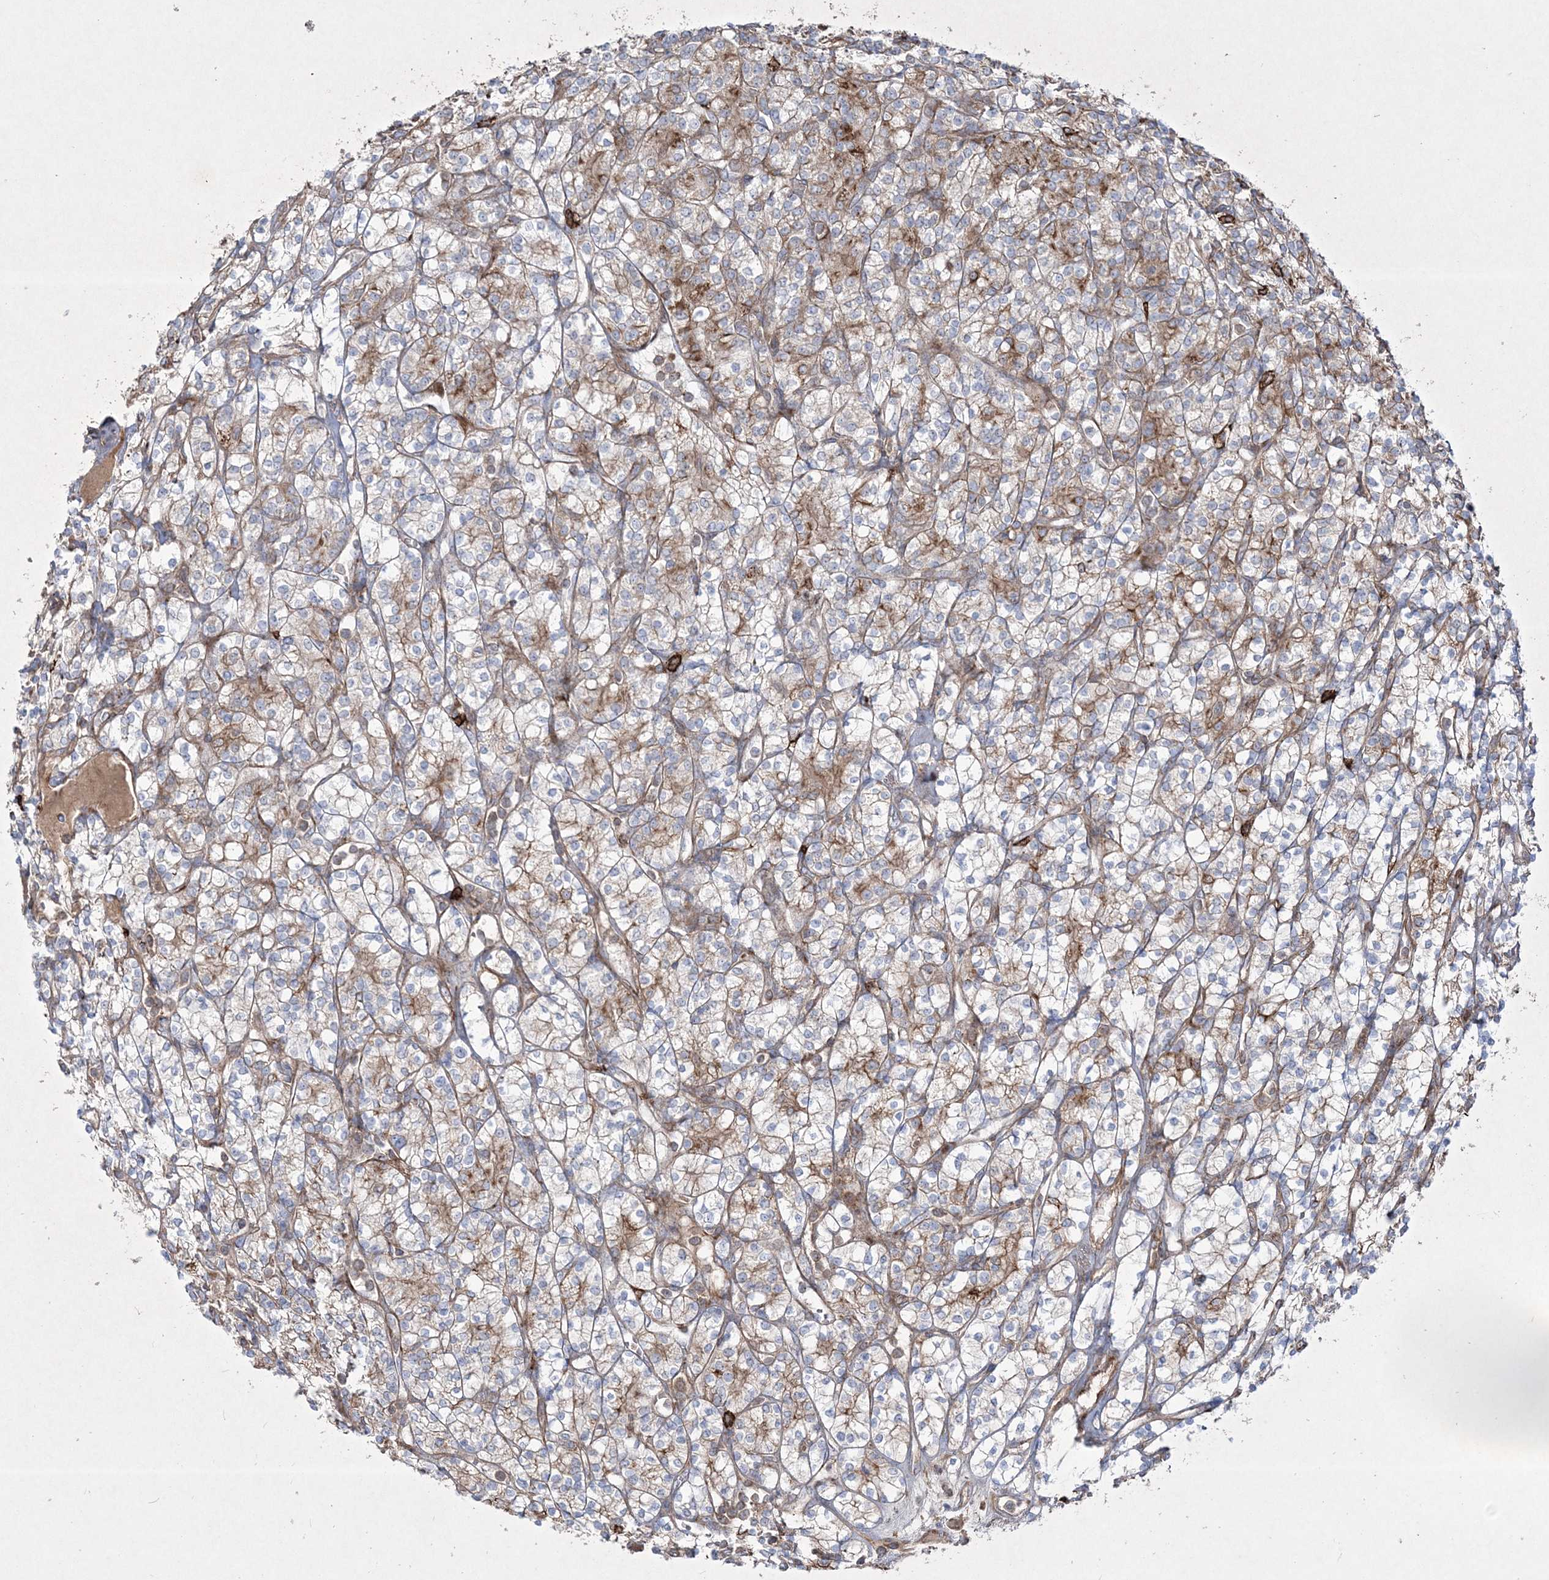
{"staining": {"intensity": "moderate", "quantity": "<25%", "location": "cytoplasmic/membranous"}, "tissue": "renal cancer", "cell_type": "Tumor cells", "image_type": "cancer", "snomed": [{"axis": "morphology", "description": "Adenocarcinoma, NOS"}, {"axis": "topography", "description": "Kidney"}], "caption": "This photomicrograph exhibits renal cancer (adenocarcinoma) stained with IHC to label a protein in brown. The cytoplasmic/membranous of tumor cells show moderate positivity for the protein. Nuclei are counter-stained blue.", "gene": "RICTOR", "patient": {"sex": "male", "age": 77}}